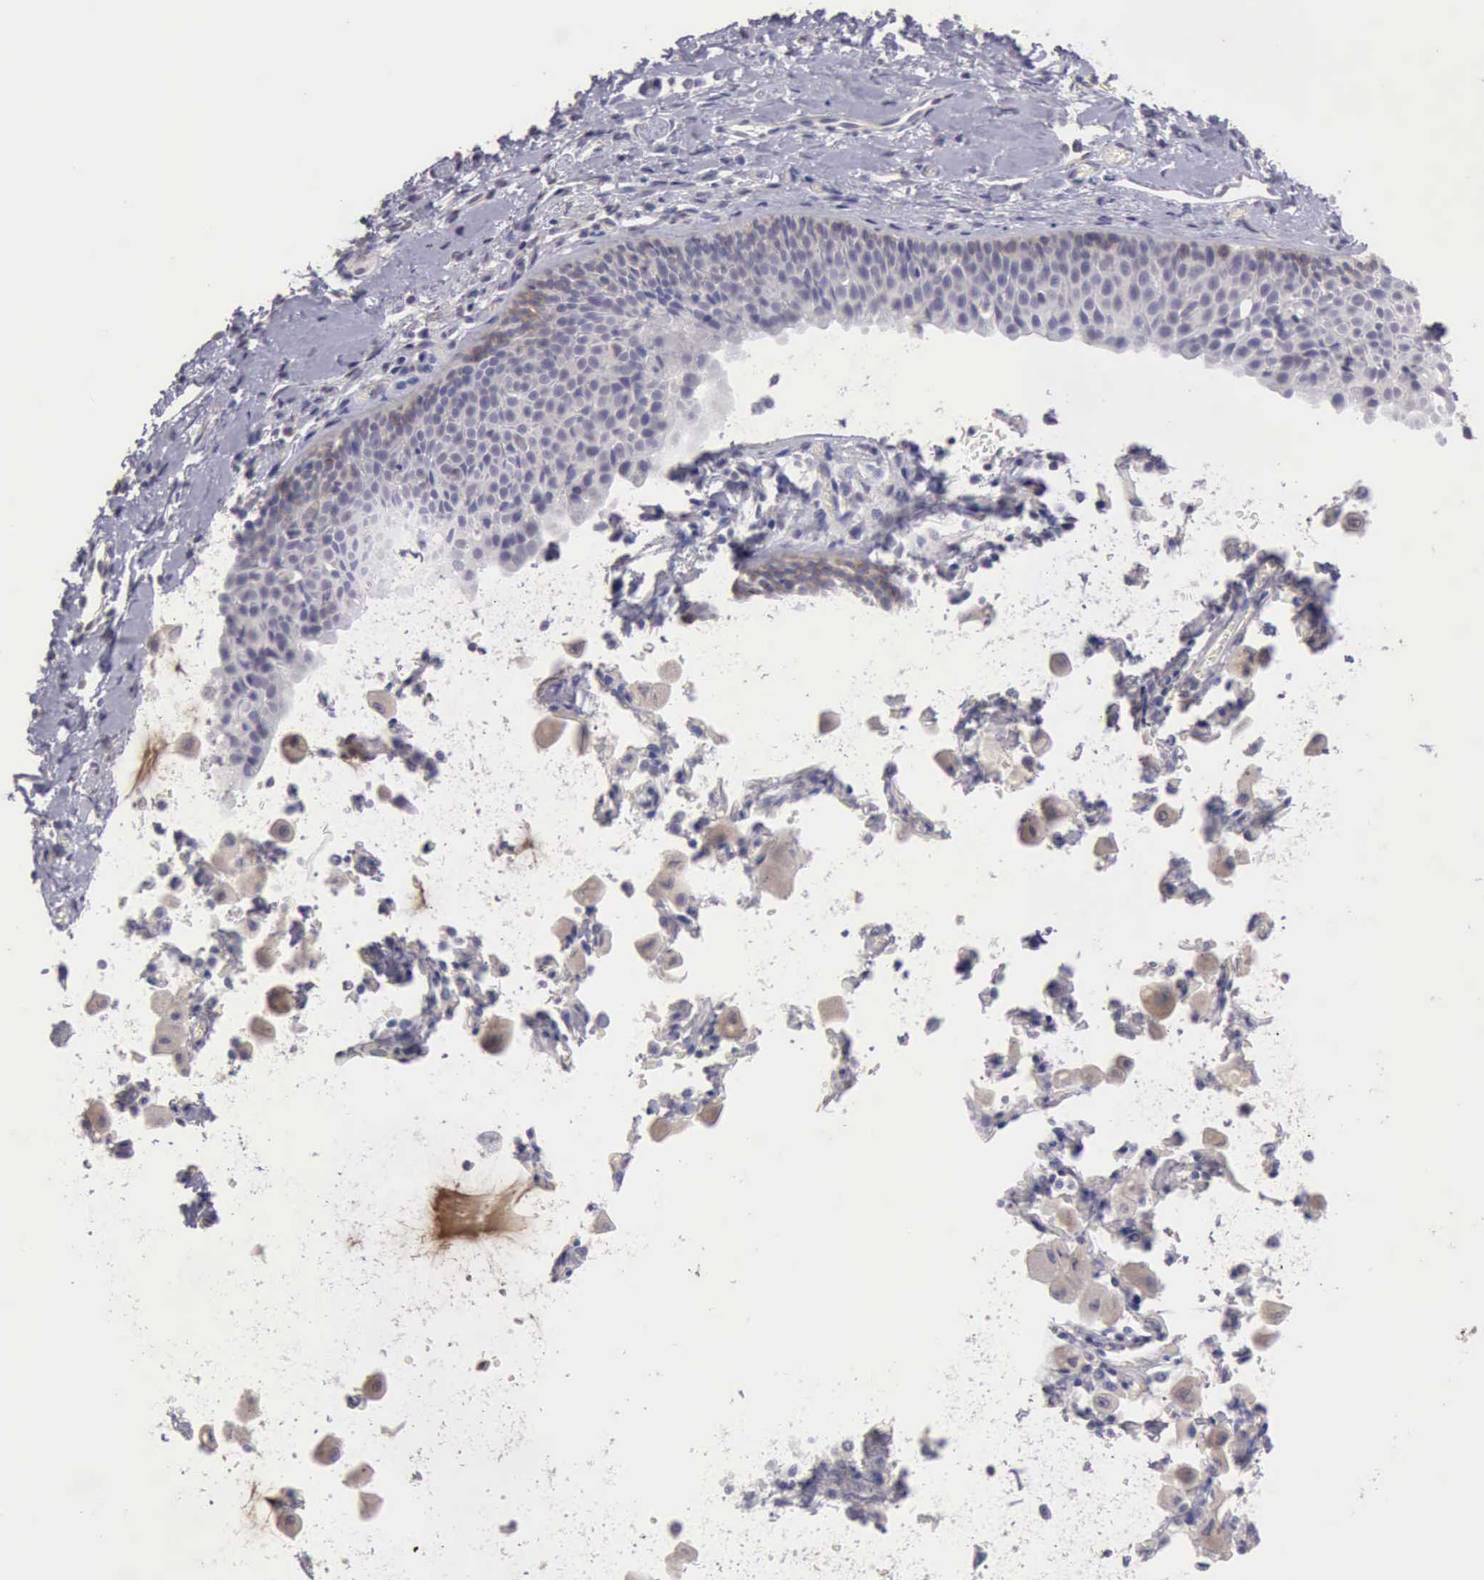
{"staining": {"intensity": "weak", "quantity": "<25%", "location": "cytoplasmic/membranous"}, "tissue": "nasopharynx", "cell_type": "Respiratory epithelial cells", "image_type": "normal", "snomed": [{"axis": "morphology", "description": "Normal tissue, NOS"}, {"axis": "morphology", "description": "Inflammation, NOS"}, {"axis": "morphology", "description": "Malignant melanoma, Metastatic site"}, {"axis": "topography", "description": "Nasopharynx"}], "caption": "A histopathology image of human nasopharynx is negative for staining in respiratory epithelial cells. Brightfield microscopy of immunohistochemistry (IHC) stained with DAB (3,3'-diaminobenzidine) (brown) and hematoxylin (blue), captured at high magnification.", "gene": "KCND1", "patient": {"sex": "female", "age": 55}}